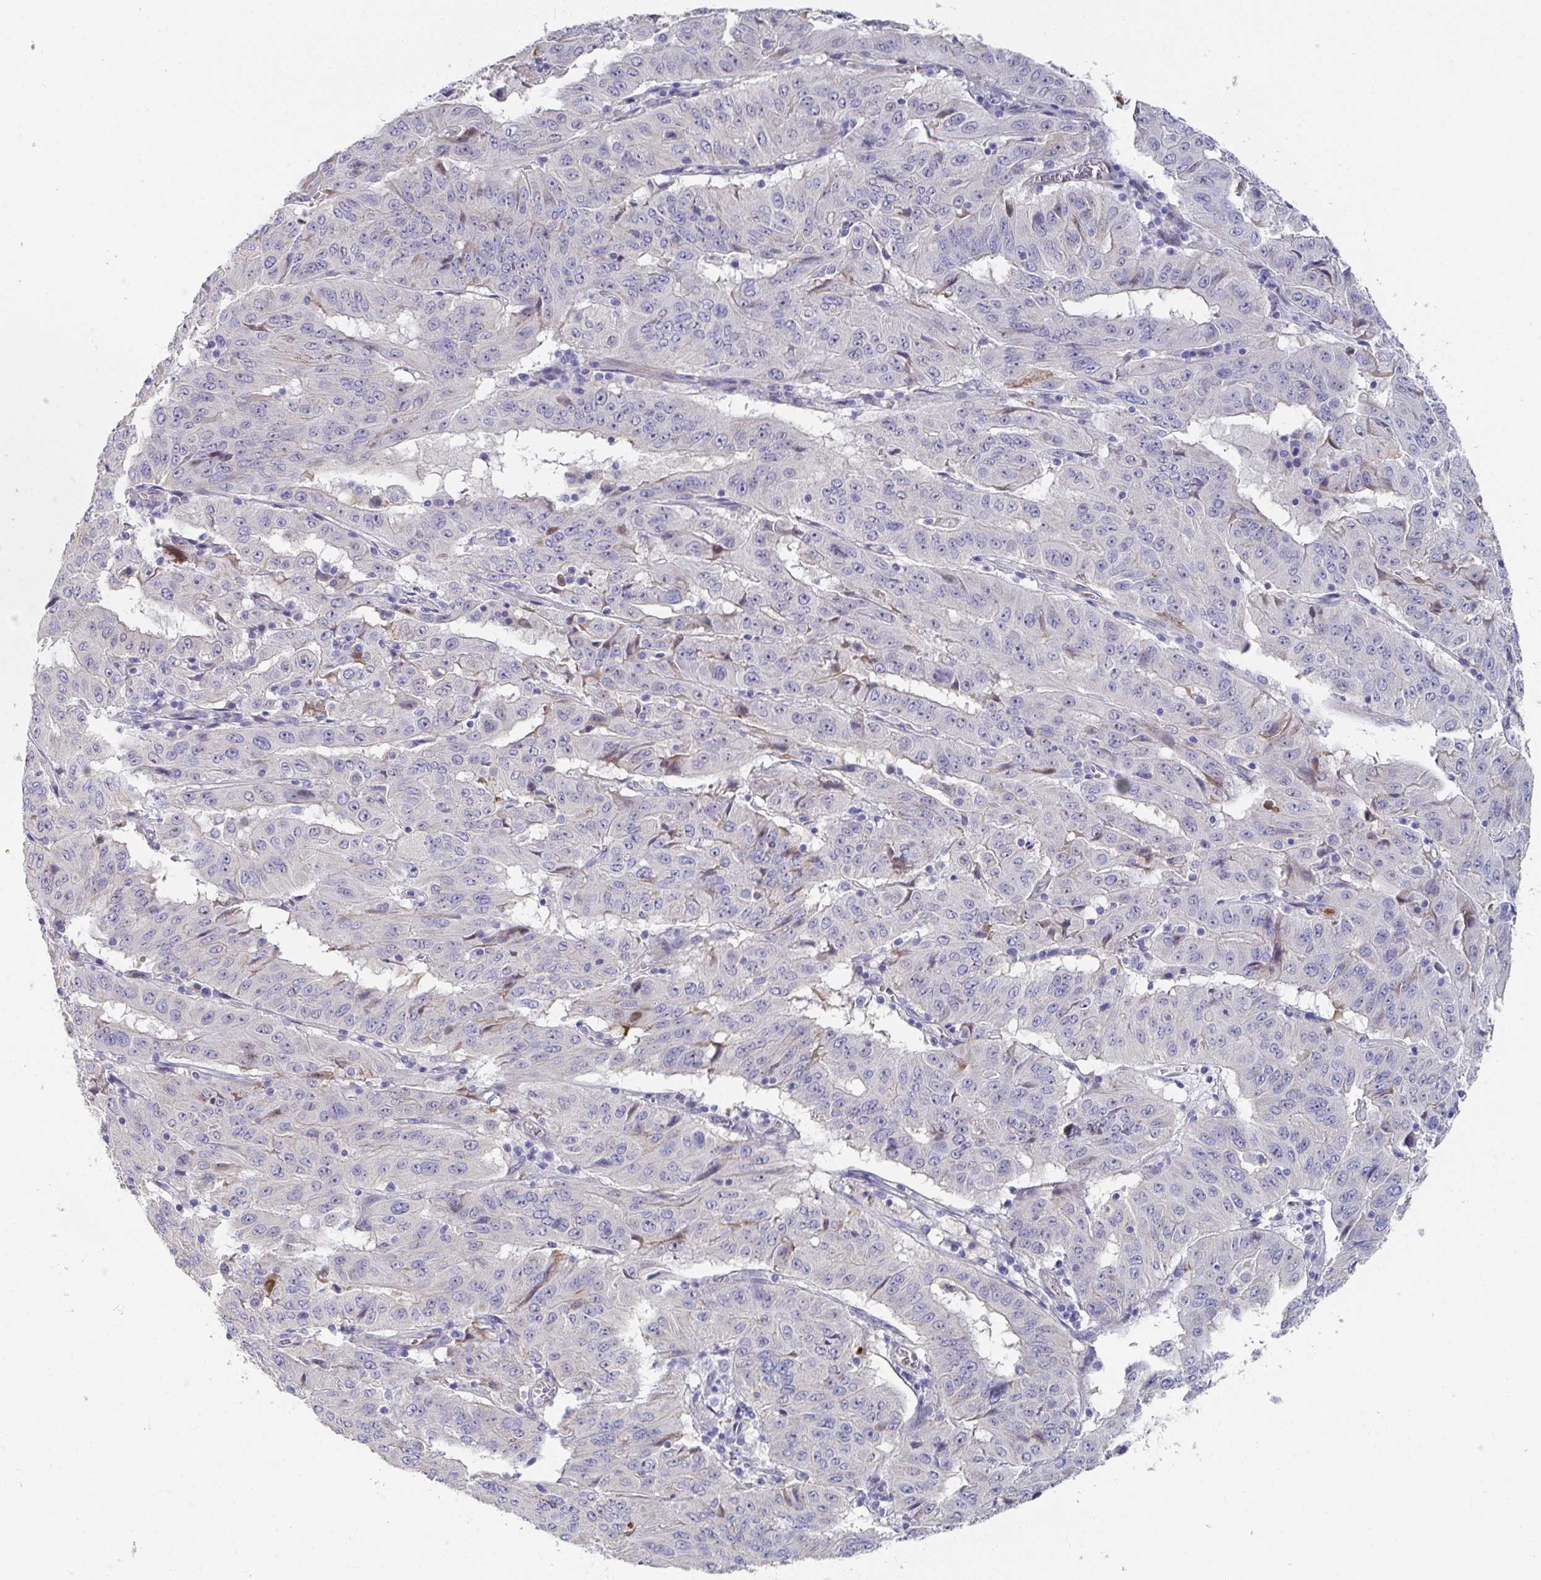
{"staining": {"intensity": "weak", "quantity": "<25%", "location": "cytoplasmic/membranous"}, "tissue": "pancreatic cancer", "cell_type": "Tumor cells", "image_type": "cancer", "snomed": [{"axis": "morphology", "description": "Adenocarcinoma, NOS"}, {"axis": "topography", "description": "Pancreas"}], "caption": "This histopathology image is of pancreatic cancer stained with IHC to label a protein in brown with the nuclei are counter-stained blue. There is no staining in tumor cells.", "gene": "ANO5", "patient": {"sex": "male", "age": 63}}